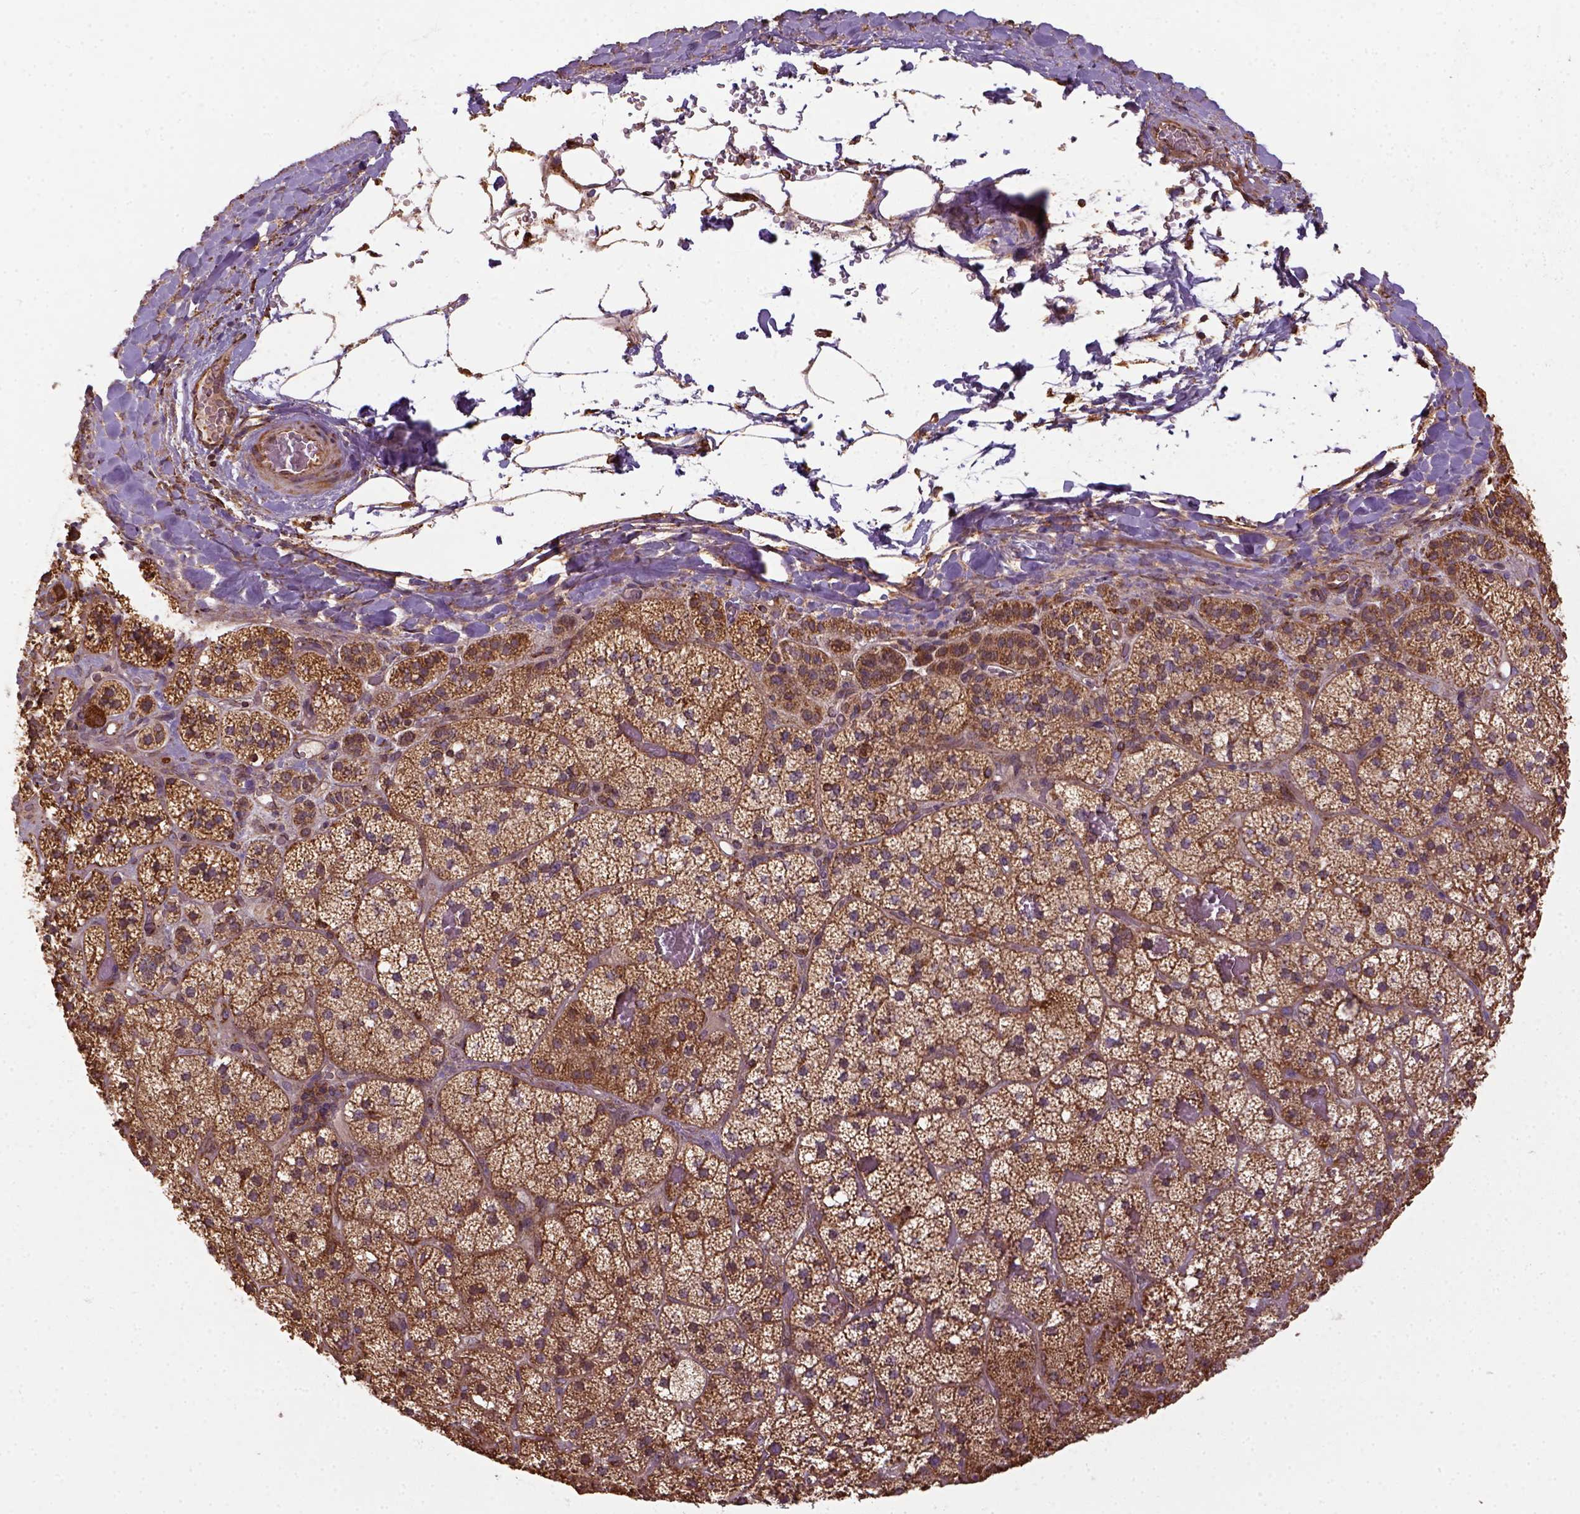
{"staining": {"intensity": "moderate", "quantity": ">75%", "location": "cytoplasmic/membranous"}, "tissue": "adrenal gland", "cell_type": "Glandular cells", "image_type": "normal", "snomed": [{"axis": "morphology", "description": "Normal tissue, NOS"}, {"axis": "topography", "description": "Adrenal gland"}], "caption": "Immunohistochemical staining of normal human adrenal gland shows moderate cytoplasmic/membranous protein staining in approximately >75% of glandular cells.", "gene": "MAPK8IP3", "patient": {"sex": "male", "age": 53}}